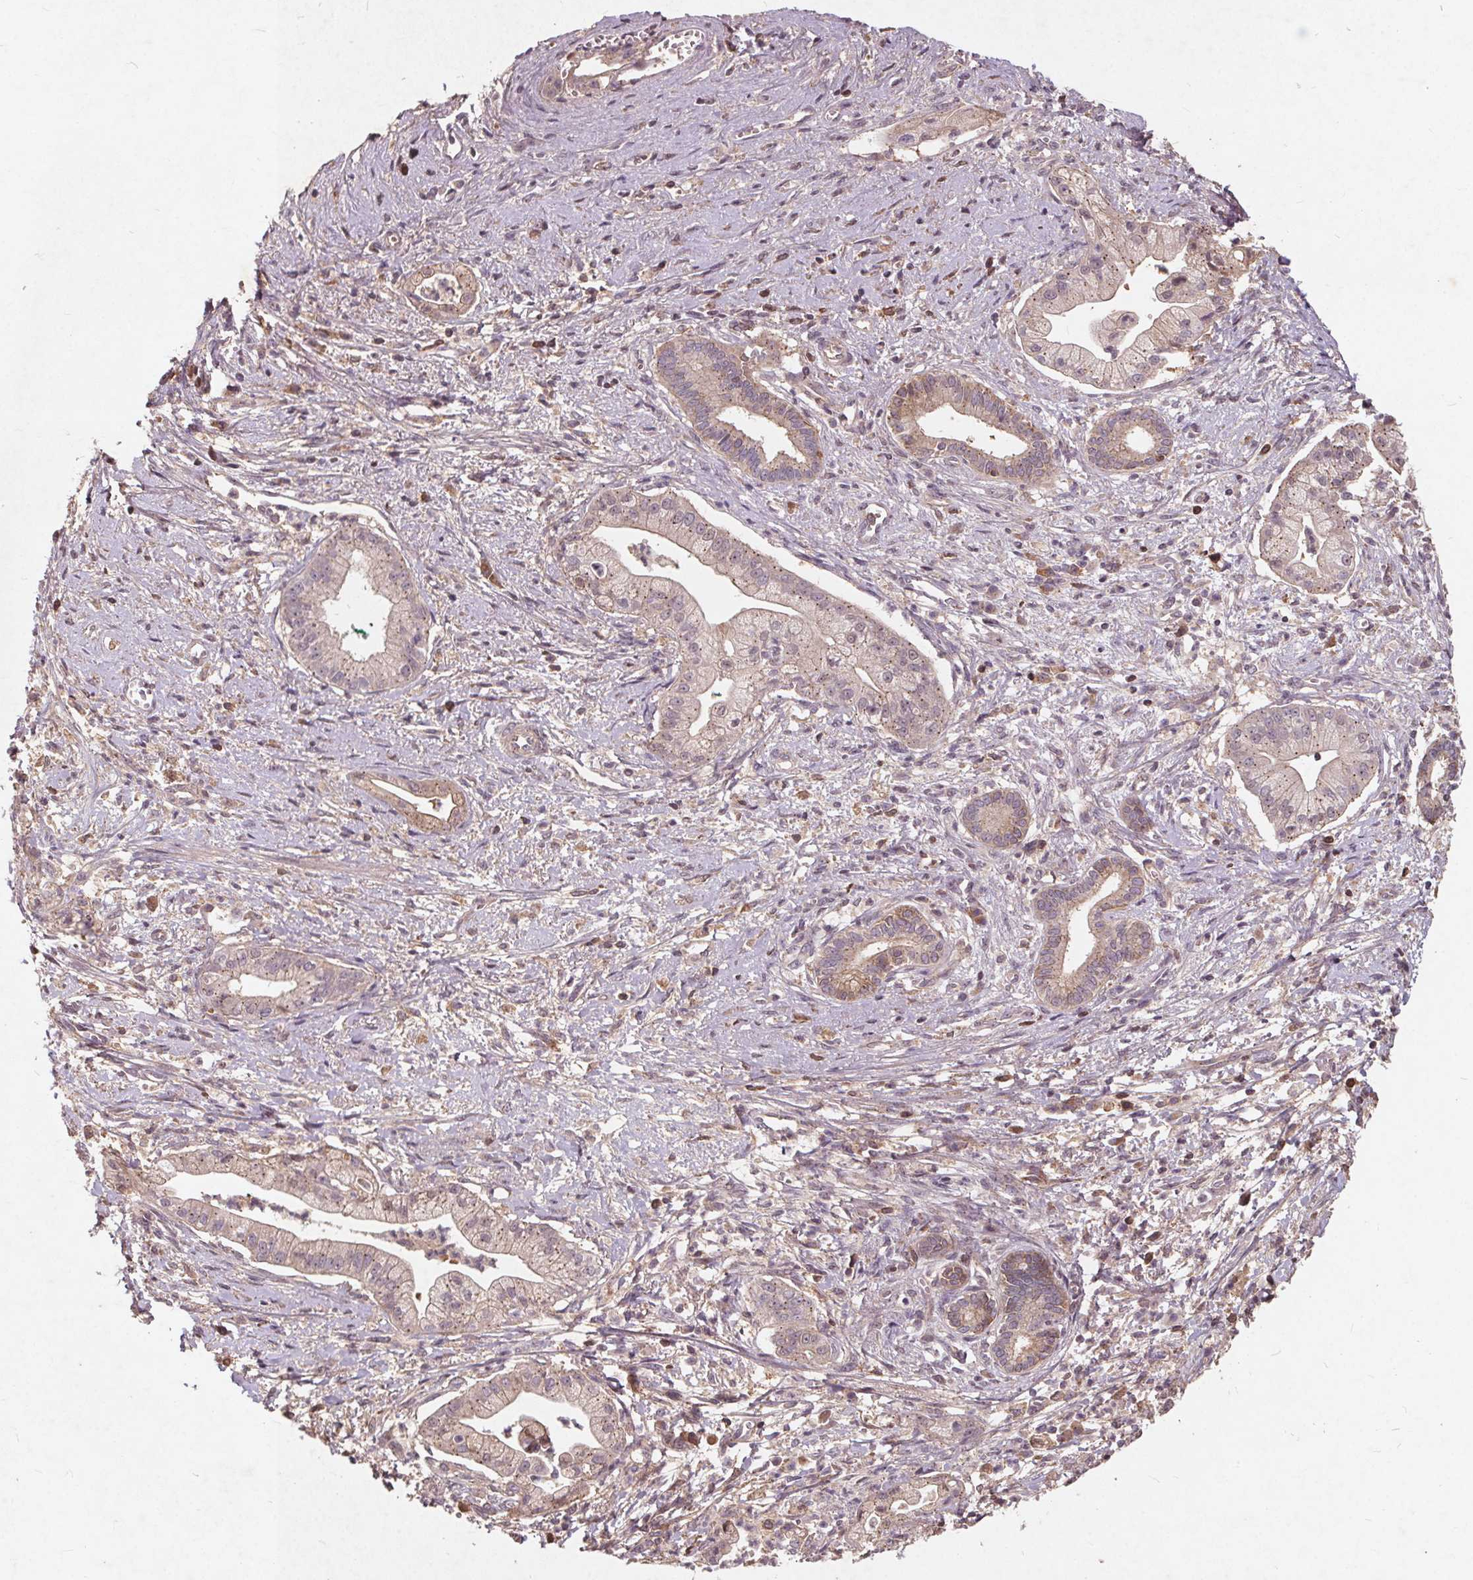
{"staining": {"intensity": "weak", "quantity": "25%-75%", "location": "cytoplasmic/membranous"}, "tissue": "pancreatic cancer", "cell_type": "Tumor cells", "image_type": "cancer", "snomed": [{"axis": "morphology", "description": "Normal tissue, NOS"}, {"axis": "morphology", "description": "Adenocarcinoma, NOS"}, {"axis": "topography", "description": "Lymph node"}, {"axis": "topography", "description": "Pancreas"}], "caption": "A micrograph showing weak cytoplasmic/membranous positivity in approximately 25%-75% of tumor cells in pancreatic adenocarcinoma, as visualized by brown immunohistochemical staining.", "gene": "CSNK1G2", "patient": {"sex": "female", "age": 58}}